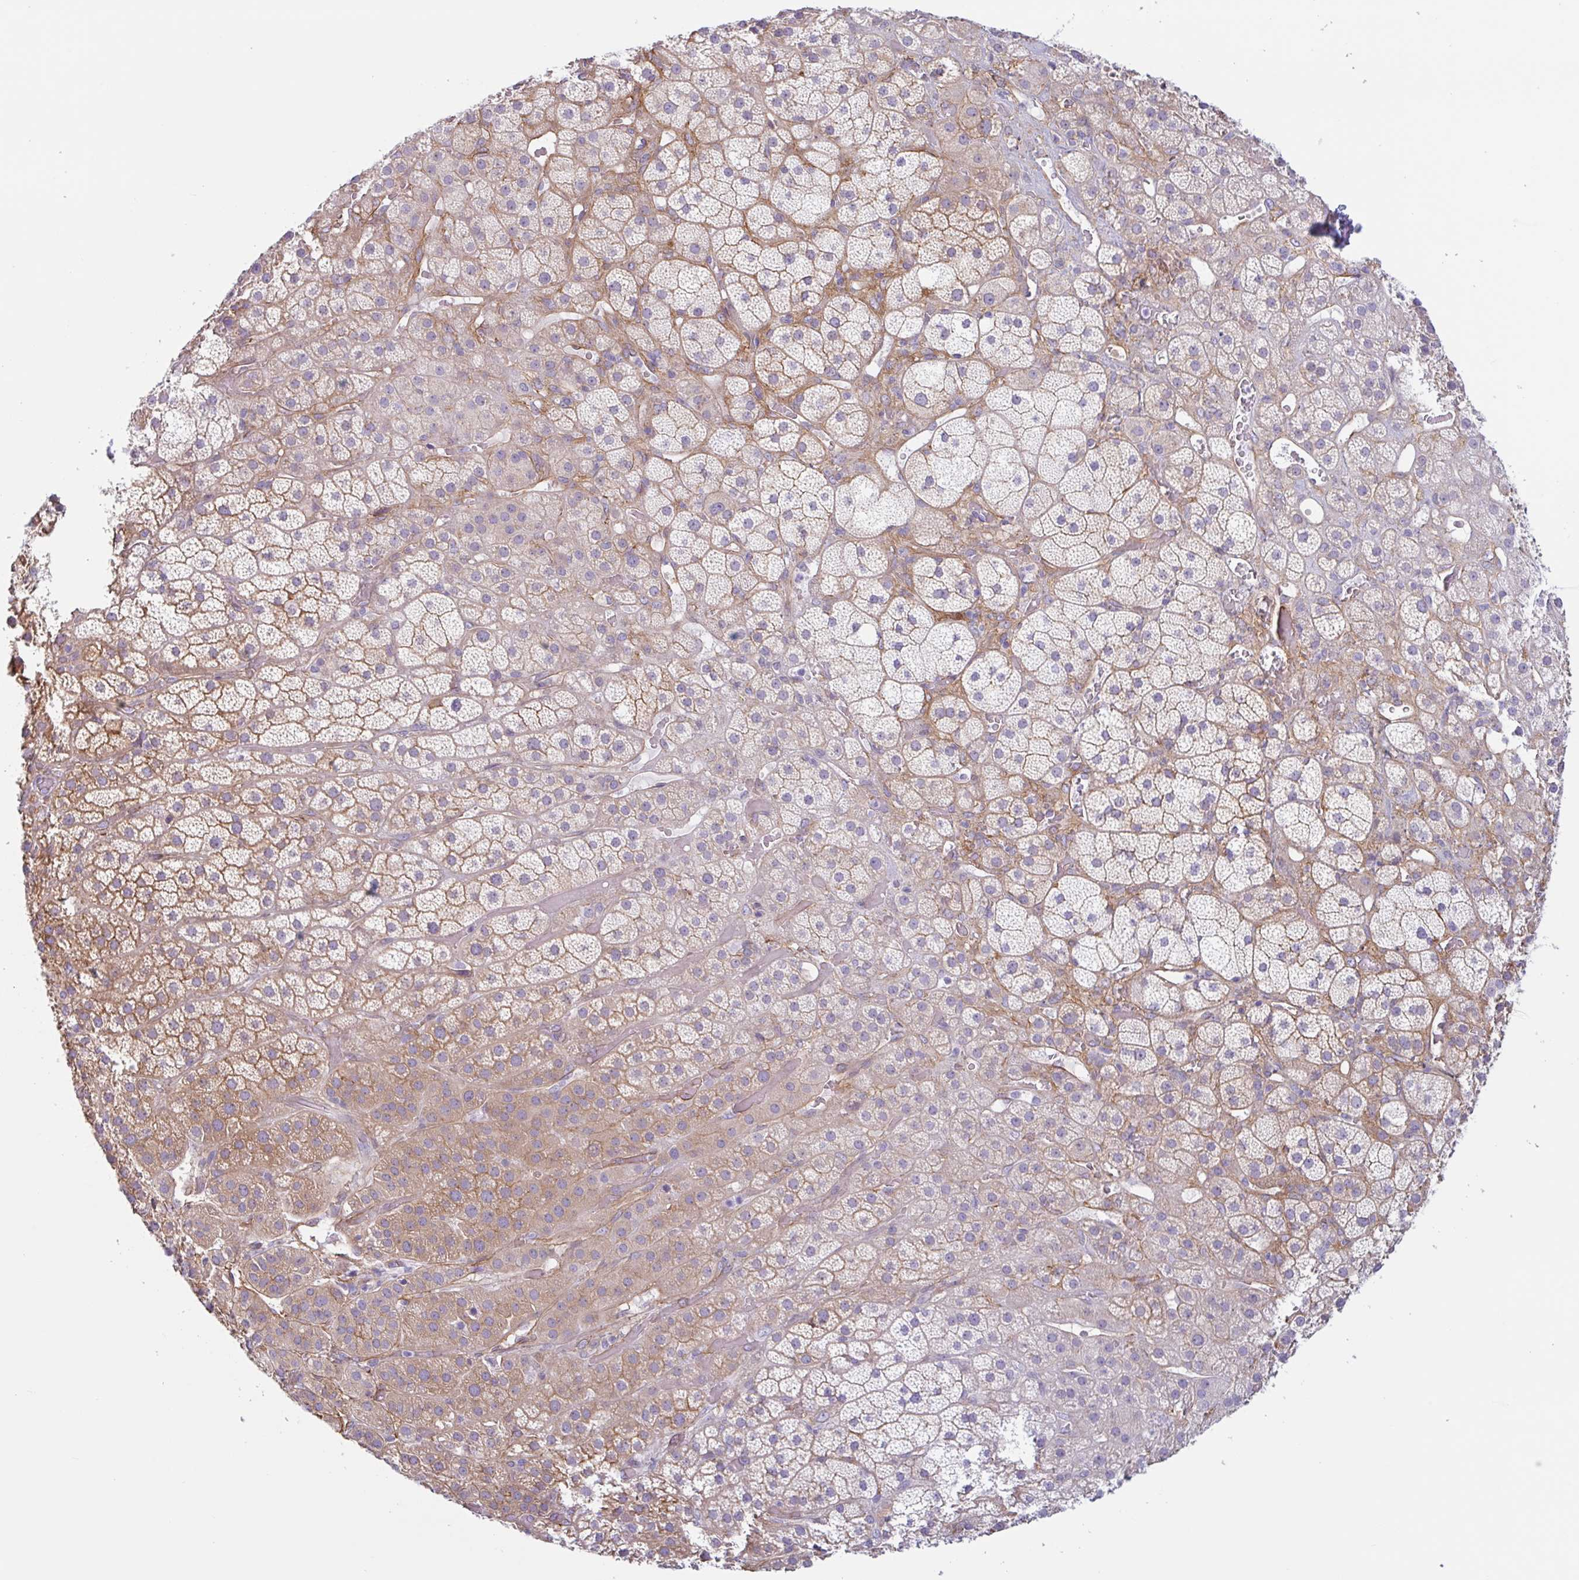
{"staining": {"intensity": "weak", "quantity": "25%-75%", "location": "cytoplasmic/membranous"}, "tissue": "adrenal gland", "cell_type": "Glandular cells", "image_type": "normal", "snomed": [{"axis": "morphology", "description": "Normal tissue, NOS"}, {"axis": "topography", "description": "Adrenal gland"}], "caption": "A brown stain highlights weak cytoplasmic/membranous expression of a protein in glandular cells of unremarkable human adrenal gland.", "gene": "MYH10", "patient": {"sex": "male", "age": 57}}